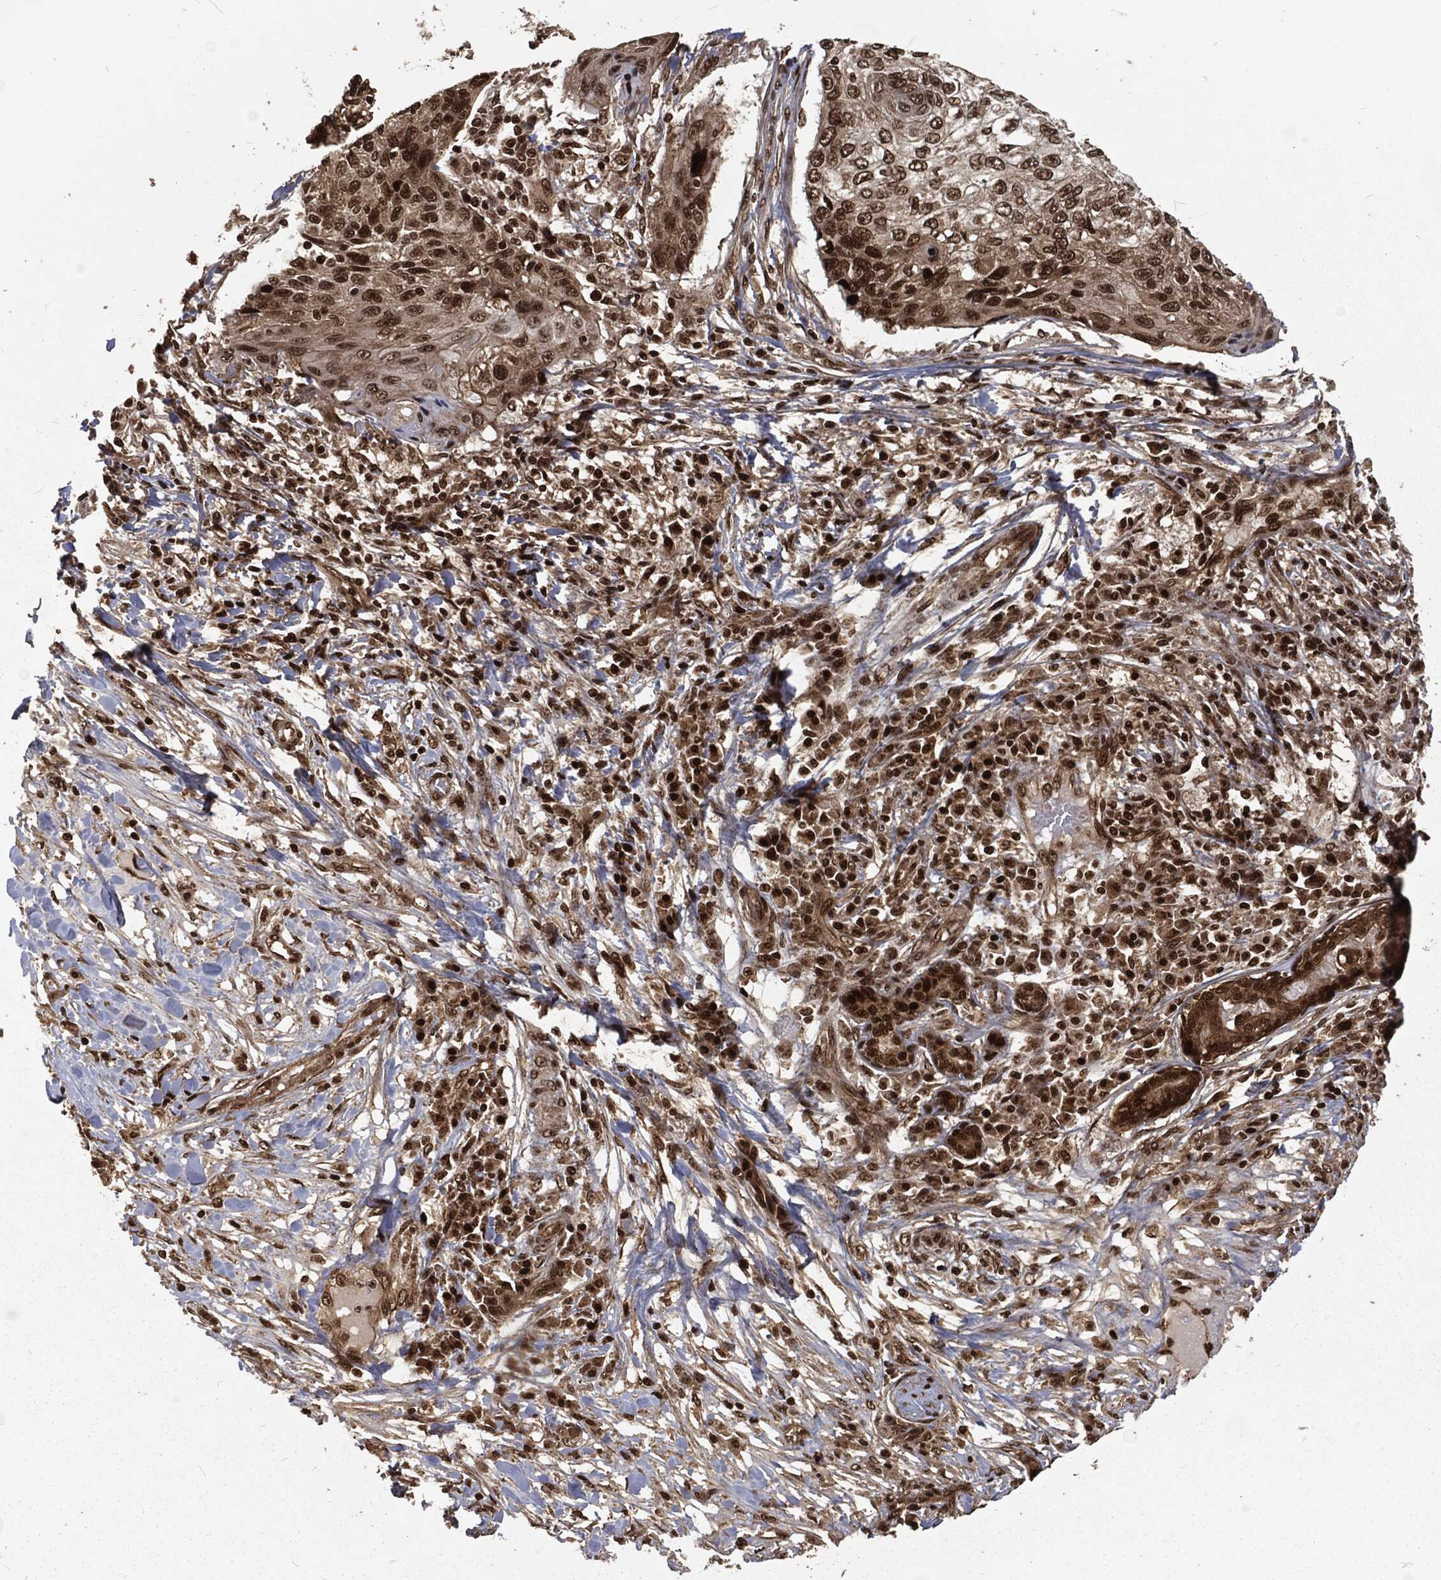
{"staining": {"intensity": "strong", "quantity": "25%-75%", "location": "nuclear"}, "tissue": "skin cancer", "cell_type": "Tumor cells", "image_type": "cancer", "snomed": [{"axis": "morphology", "description": "Squamous cell carcinoma, NOS"}, {"axis": "topography", "description": "Skin"}], "caption": "Skin cancer stained with a brown dye shows strong nuclear positive positivity in about 25%-75% of tumor cells.", "gene": "NGRN", "patient": {"sex": "male", "age": 92}}